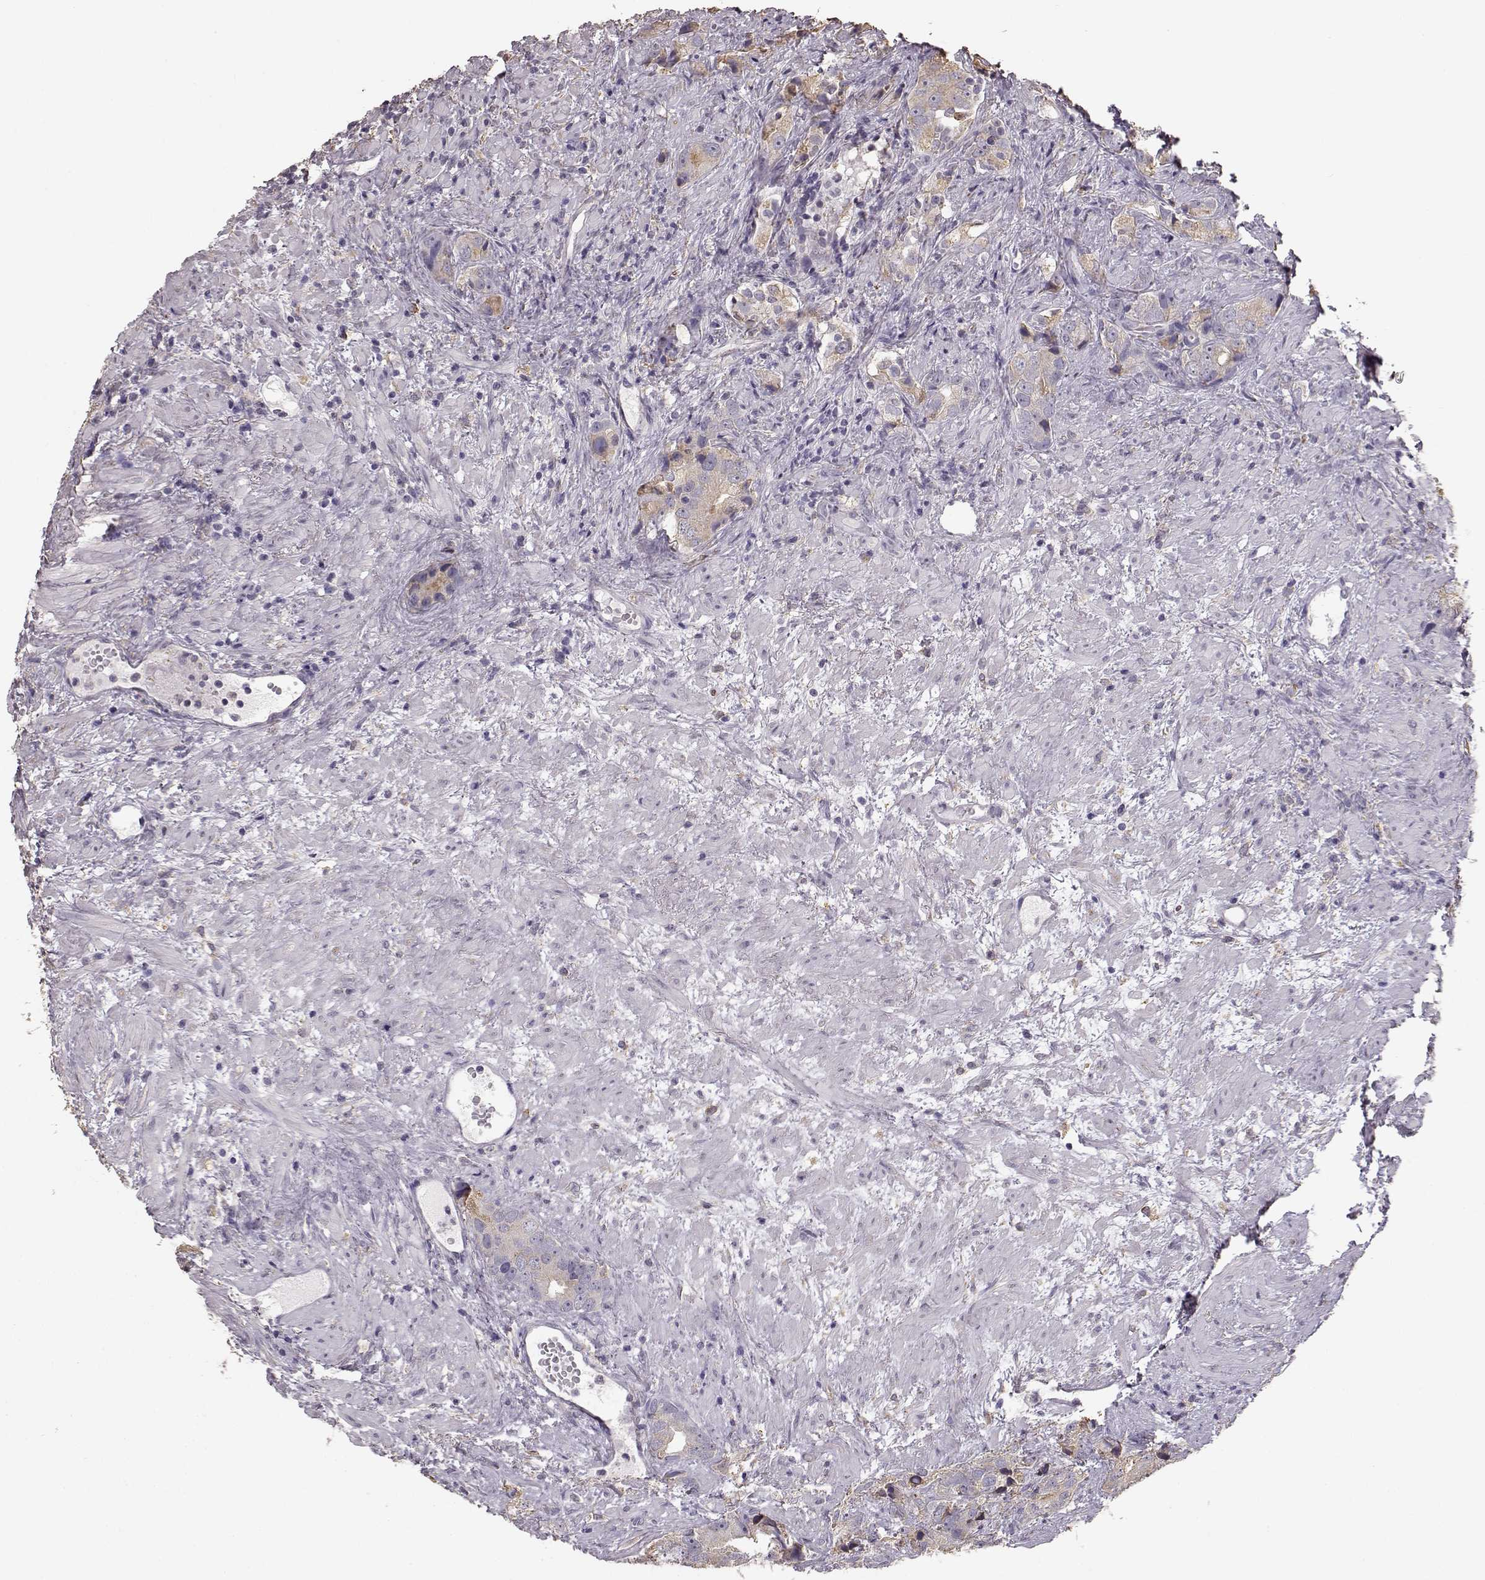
{"staining": {"intensity": "weak", "quantity": ">75%", "location": "cytoplasmic/membranous"}, "tissue": "prostate cancer", "cell_type": "Tumor cells", "image_type": "cancer", "snomed": [{"axis": "morphology", "description": "Adenocarcinoma, High grade"}, {"axis": "topography", "description": "Prostate"}], "caption": "IHC histopathology image of neoplastic tissue: high-grade adenocarcinoma (prostate) stained using IHC demonstrates low levels of weak protein expression localized specifically in the cytoplasmic/membranous of tumor cells, appearing as a cytoplasmic/membranous brown color.", "gene": "GABRG3", "patient": {"sex": "male", "age": 90}}